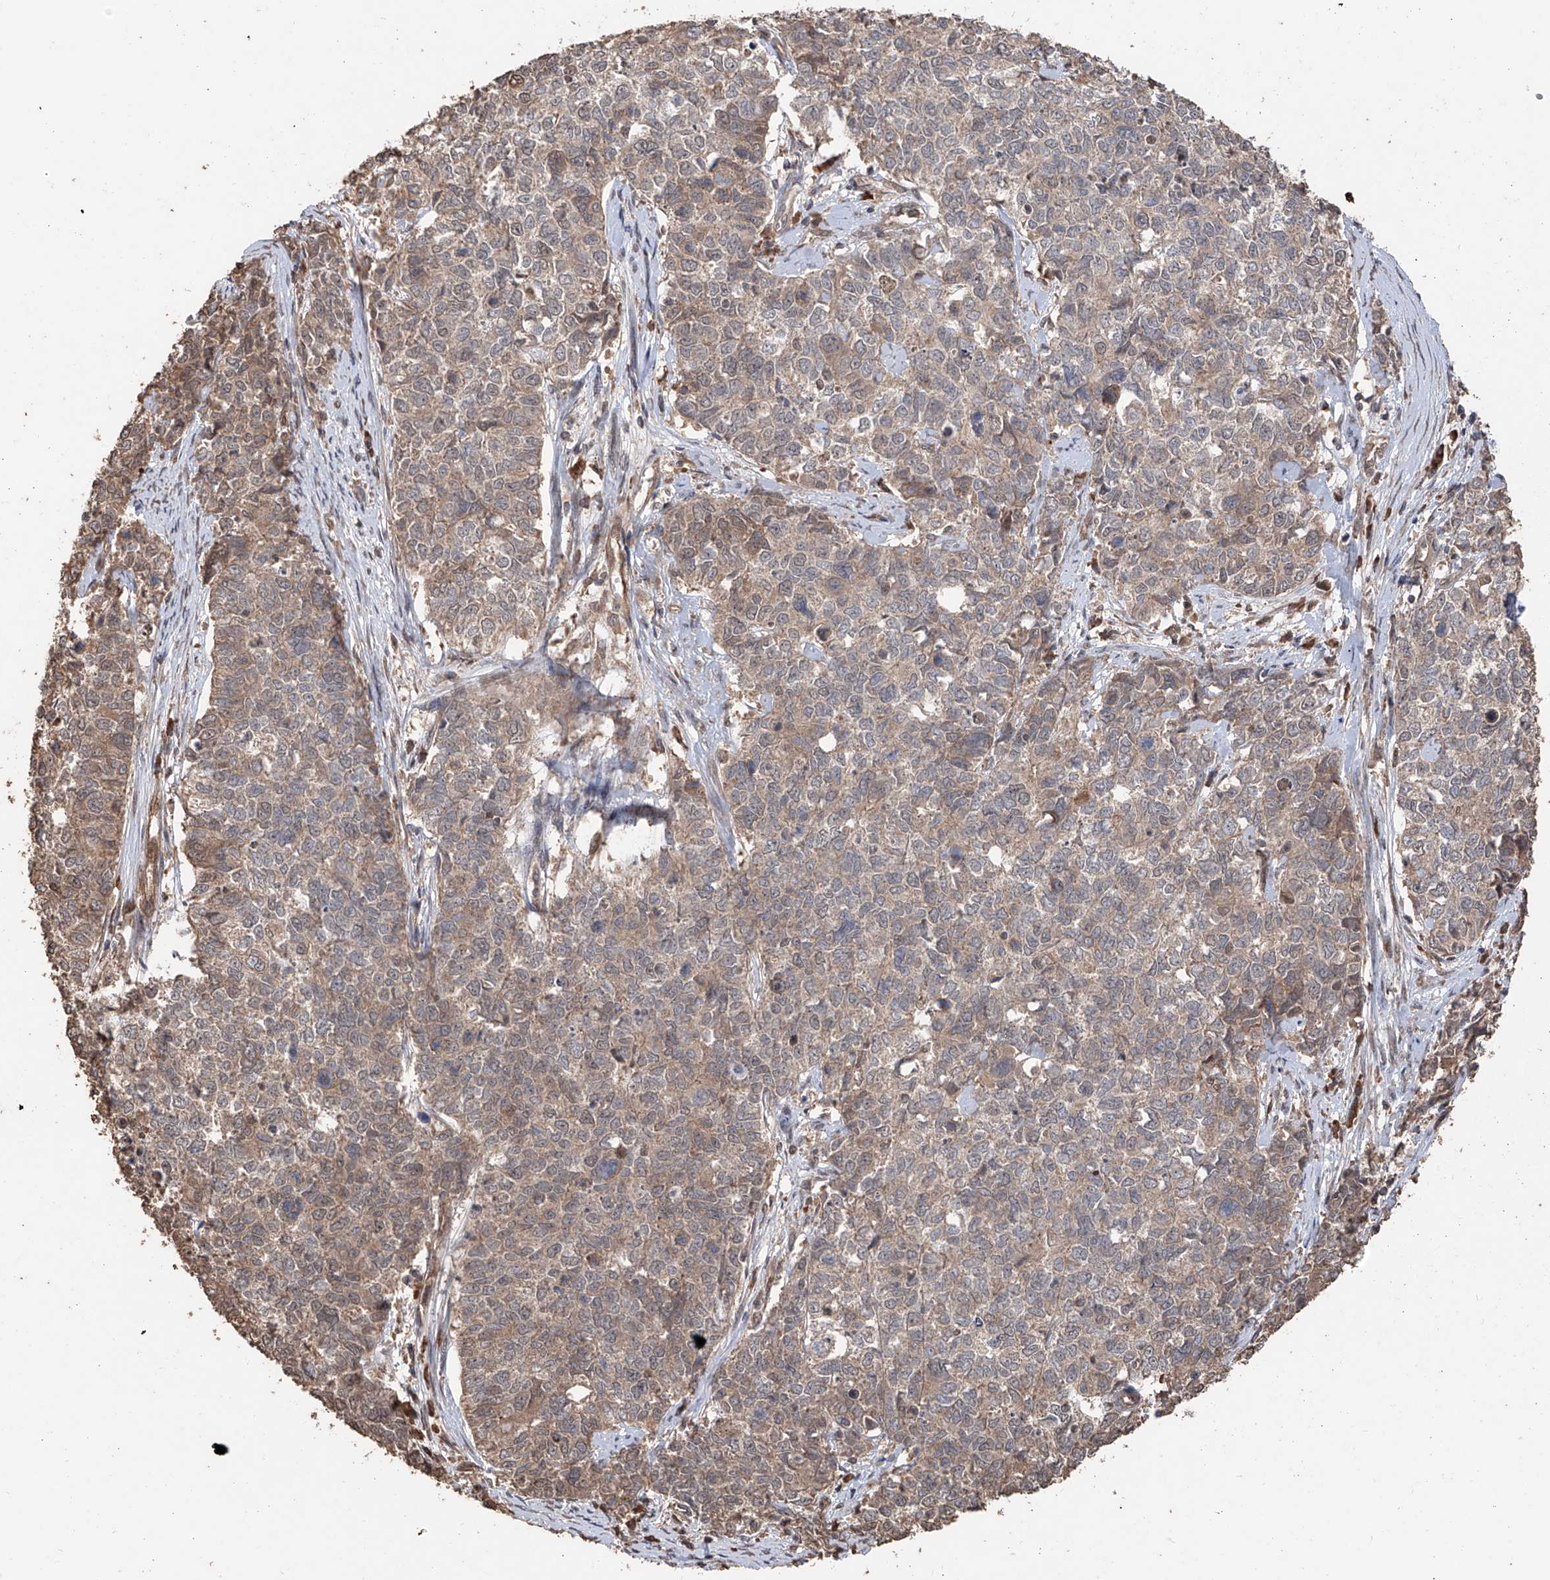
{"staining": {"intensity": "weak", "quantity": "25%-75%", "location": "cytoplasmic/membranous"}, "tissue": "cervical cancer", "cell_type": "Tumor cells", "image_type": "cancer", "snomed": [{"axis": "morphology", "description": "Squamous cell carcinoma, NOS"}, {"axis": "topography", "description": "Cervix"}], "caption": "Approximately 25%-75% of tumor cells in cervical cancer (squamous cell carcinoma) show weak cytoplasmic/membranous protein positivity as visualized by brown immunohistochemical staining.", "gene": "FAM135A", "patient": {"sex": "female", "age": 63}}